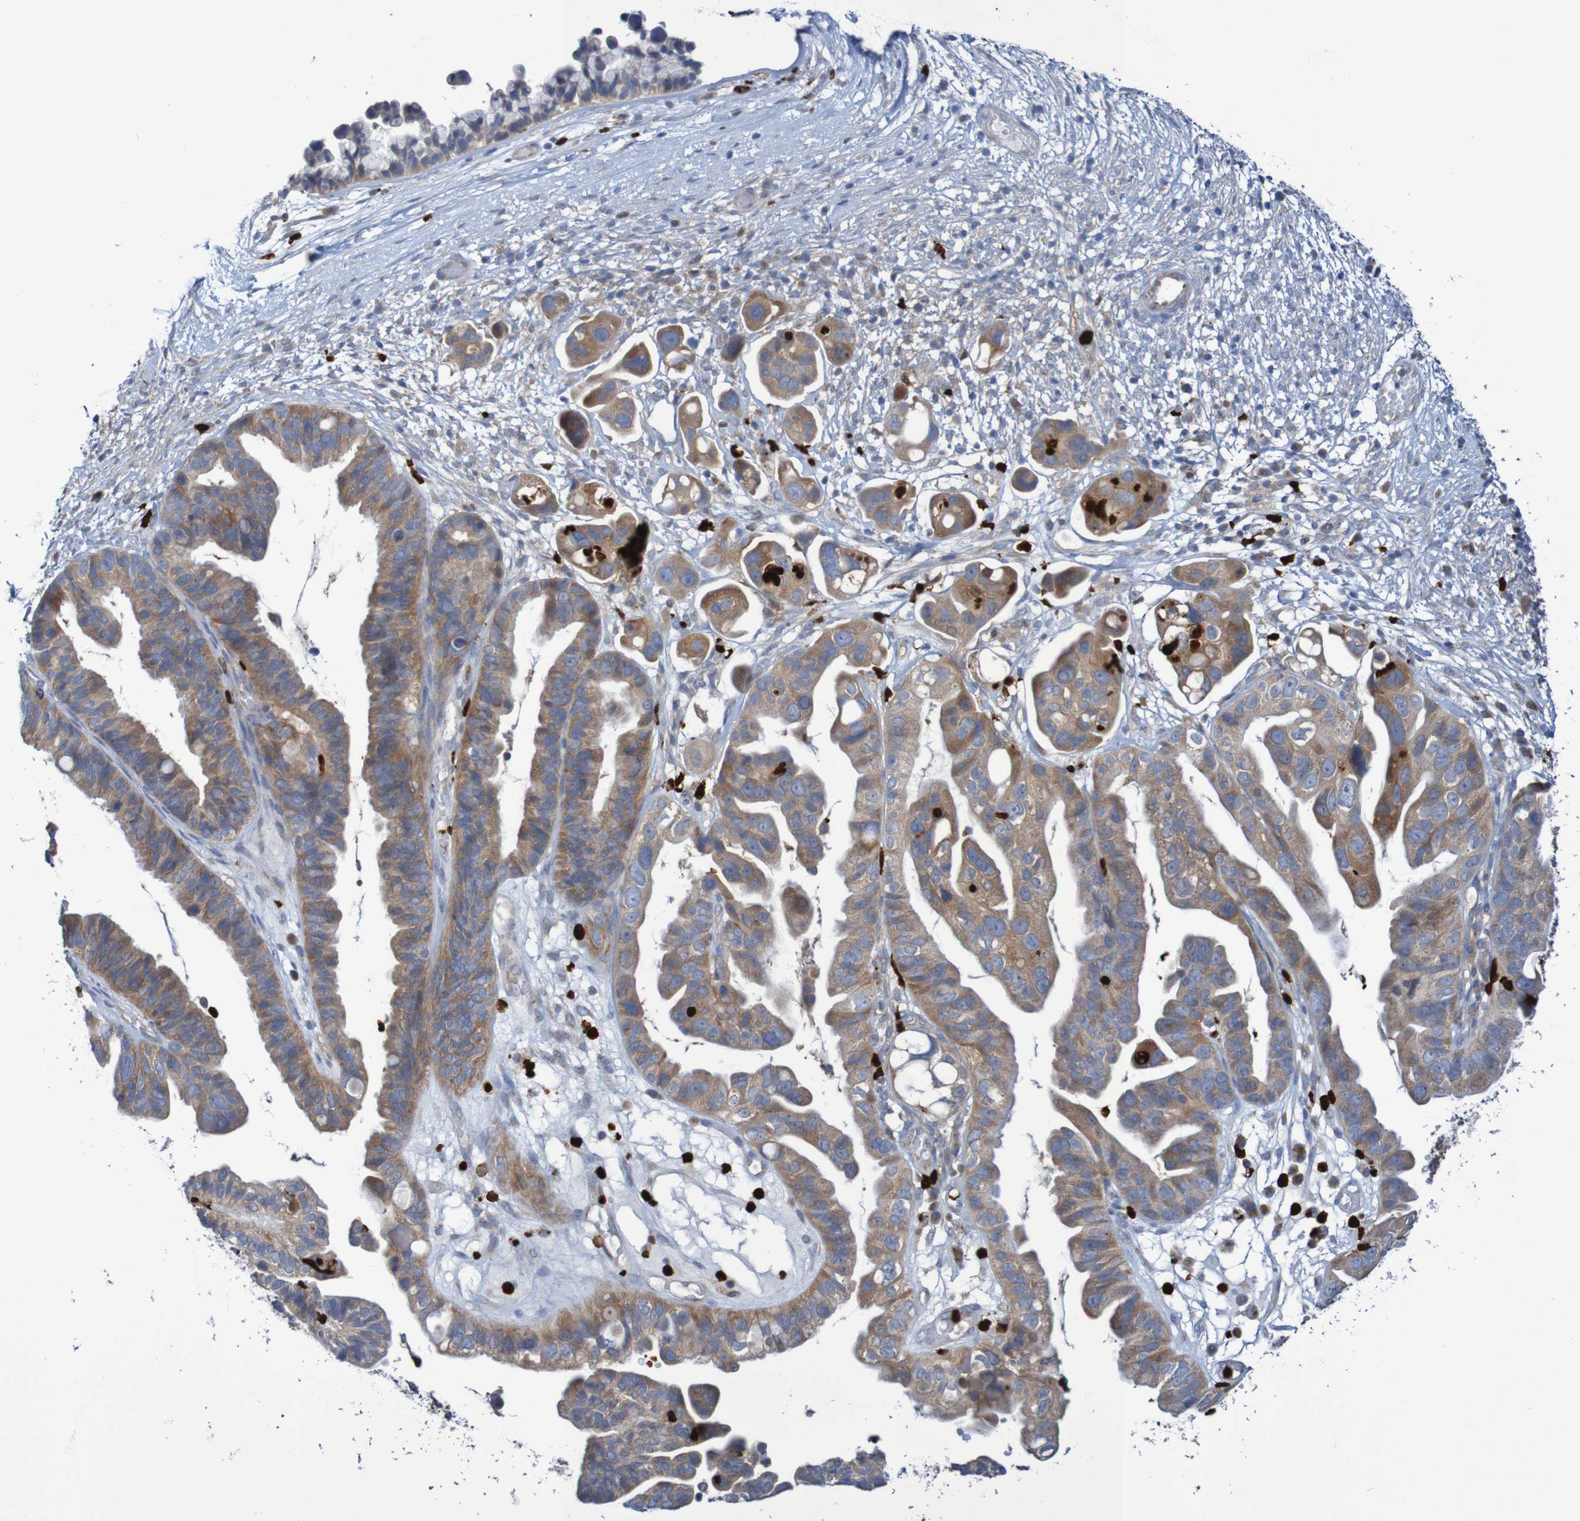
{"staining": {"intensity": "weak", "quantity": ">75%", "location": "cytoplasmic/membranous"}, "tissue": "ovarian cancer", "cell_type": "Tumor cells", "image_type": "cancer", "snomed": [{"axis": "morphology", "description": "Cystadenocarcinoma, serous, NOS"}, {"axis": "topography", "description": "Ovary"}], "caption": "Tumor cells demonstrate low levels of weak cytoplasmic/membranous staining in approximately >75% of cells in human ovarian serous cystadenocarcinoma.", "gene": "PARP4", "patient": {"sex": "female", "age": 56}}